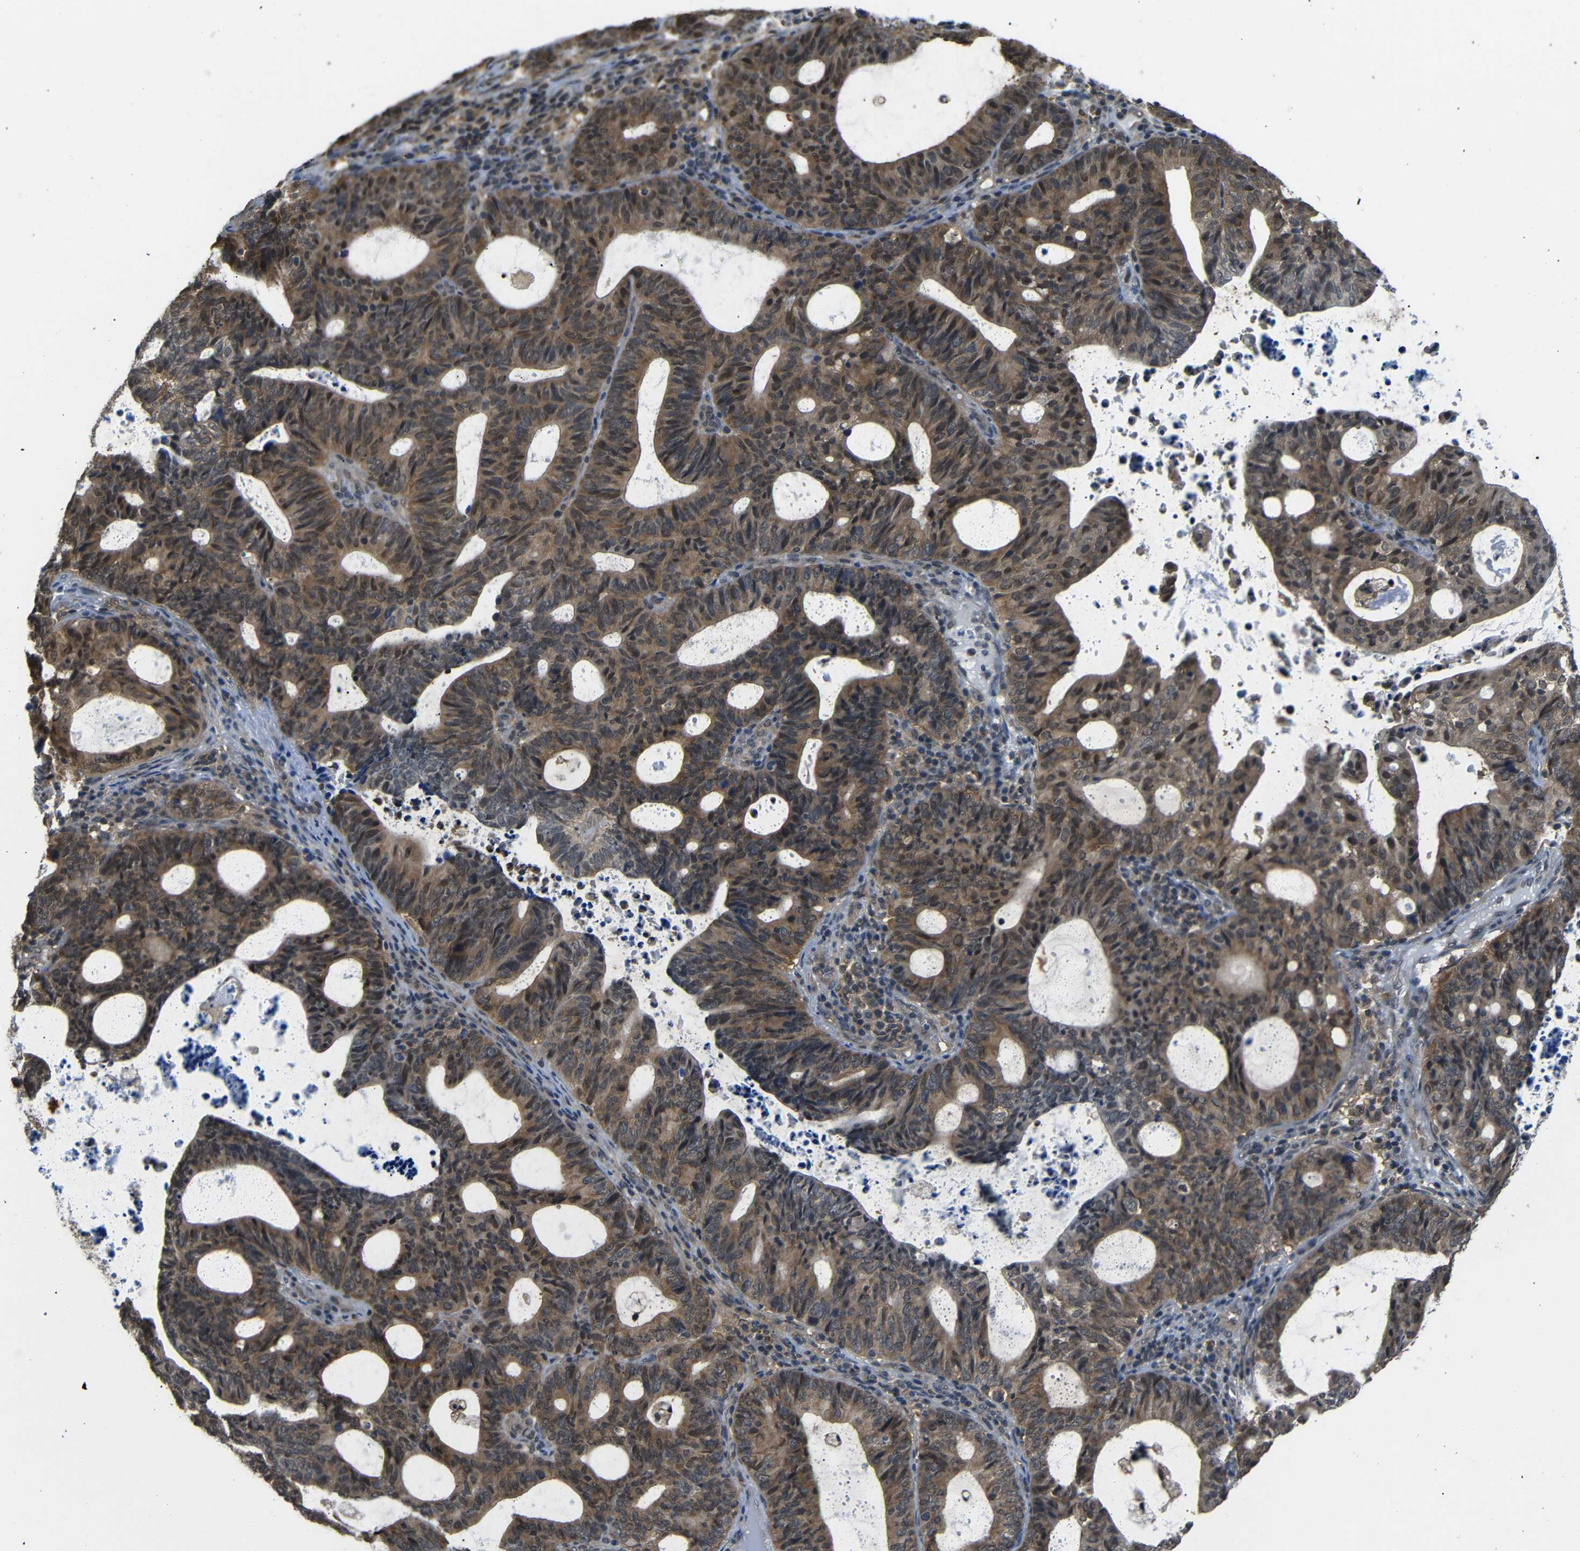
{"staining": {"intensity": "moderate", "quantity": ">75%", "location": "cytoplasmic/membranous,nuclear"}, "tissue": "endometrial cancer", "cell_type": "Tumor cells", "image_type": "cancer", "snomed": [{"axis": "morphology", "description": "Adenocarcinoma, NOS"}, {"axis": "topography", "description": "Uterus"}], "caption": "About >75% of tumor cells in human endometrial cancer (adenocarcinoma) show moderate cytoplasmic/membranous and nuclear protein positivity as visualized by brown immunohistochemical staining.", "gene": "UBXN1", "patient": {"sex": "female", "age": 83}}